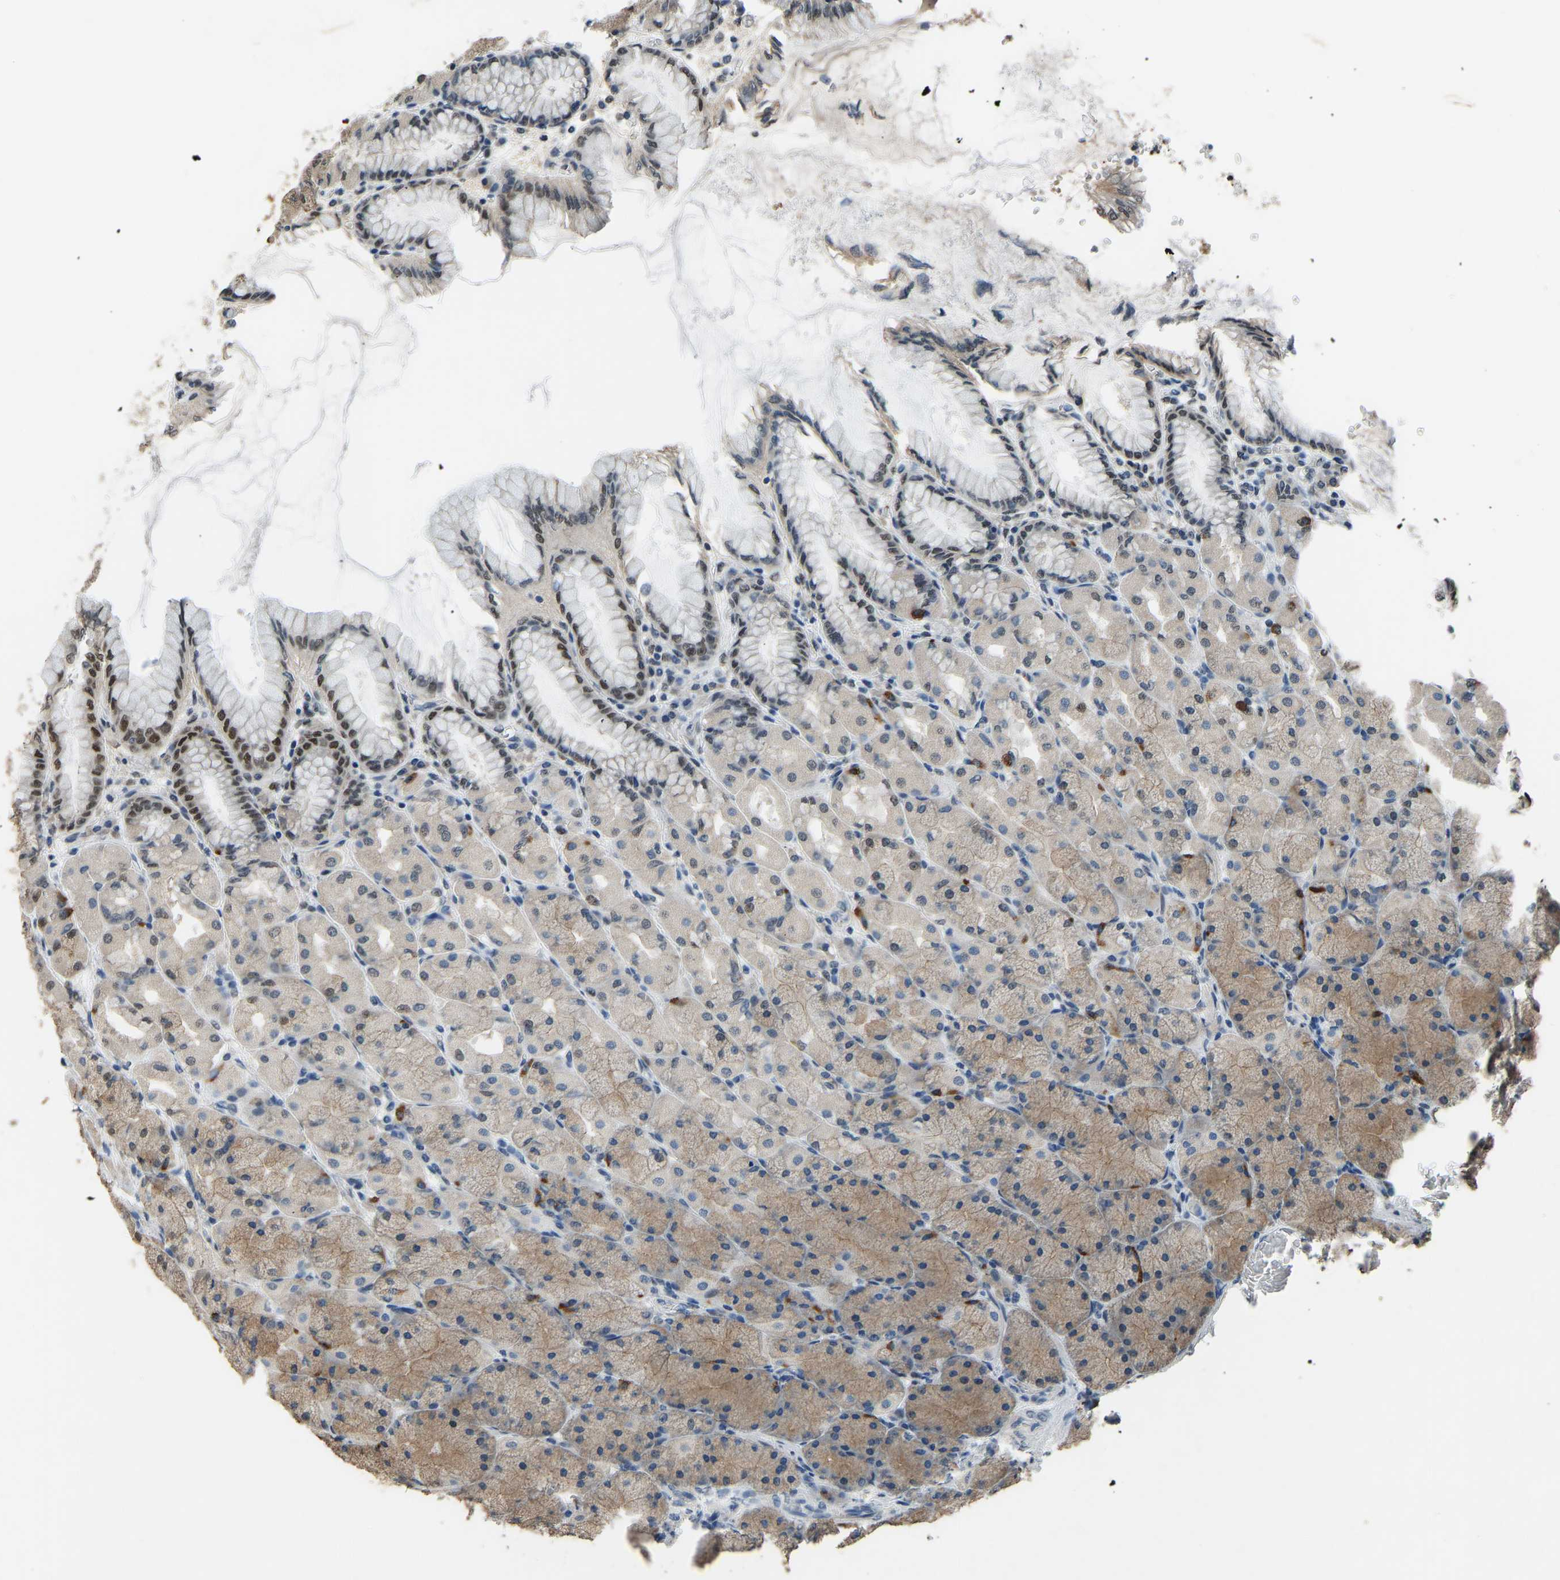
{"staining": {"intensity": "moderate", "quantity": "25%-75%", "location": "cytoplasmic/membranous"}, "tissue": "stomach", "cell_type": "Glandular cells", "image_type": "normal", "snomed": [{"axis": "morphology", "description": "Normal tissue, NOS"}, {"axis": "topography", "description": "Stomach, upper"}], "caption": "Glandular cells demonstrate medium levels of moderate cytoplasmic/membranous positivity in about 25%-75% of cells in benign human stomach. The protein of interest is stained brown, and the nuclei are stained in blue (DAB (3,3'-diaminobenzidine) IHC with brightfield microscopy, high magnification).", "gene": "FOS", "patient": {"sex": "female", "age": 56}}